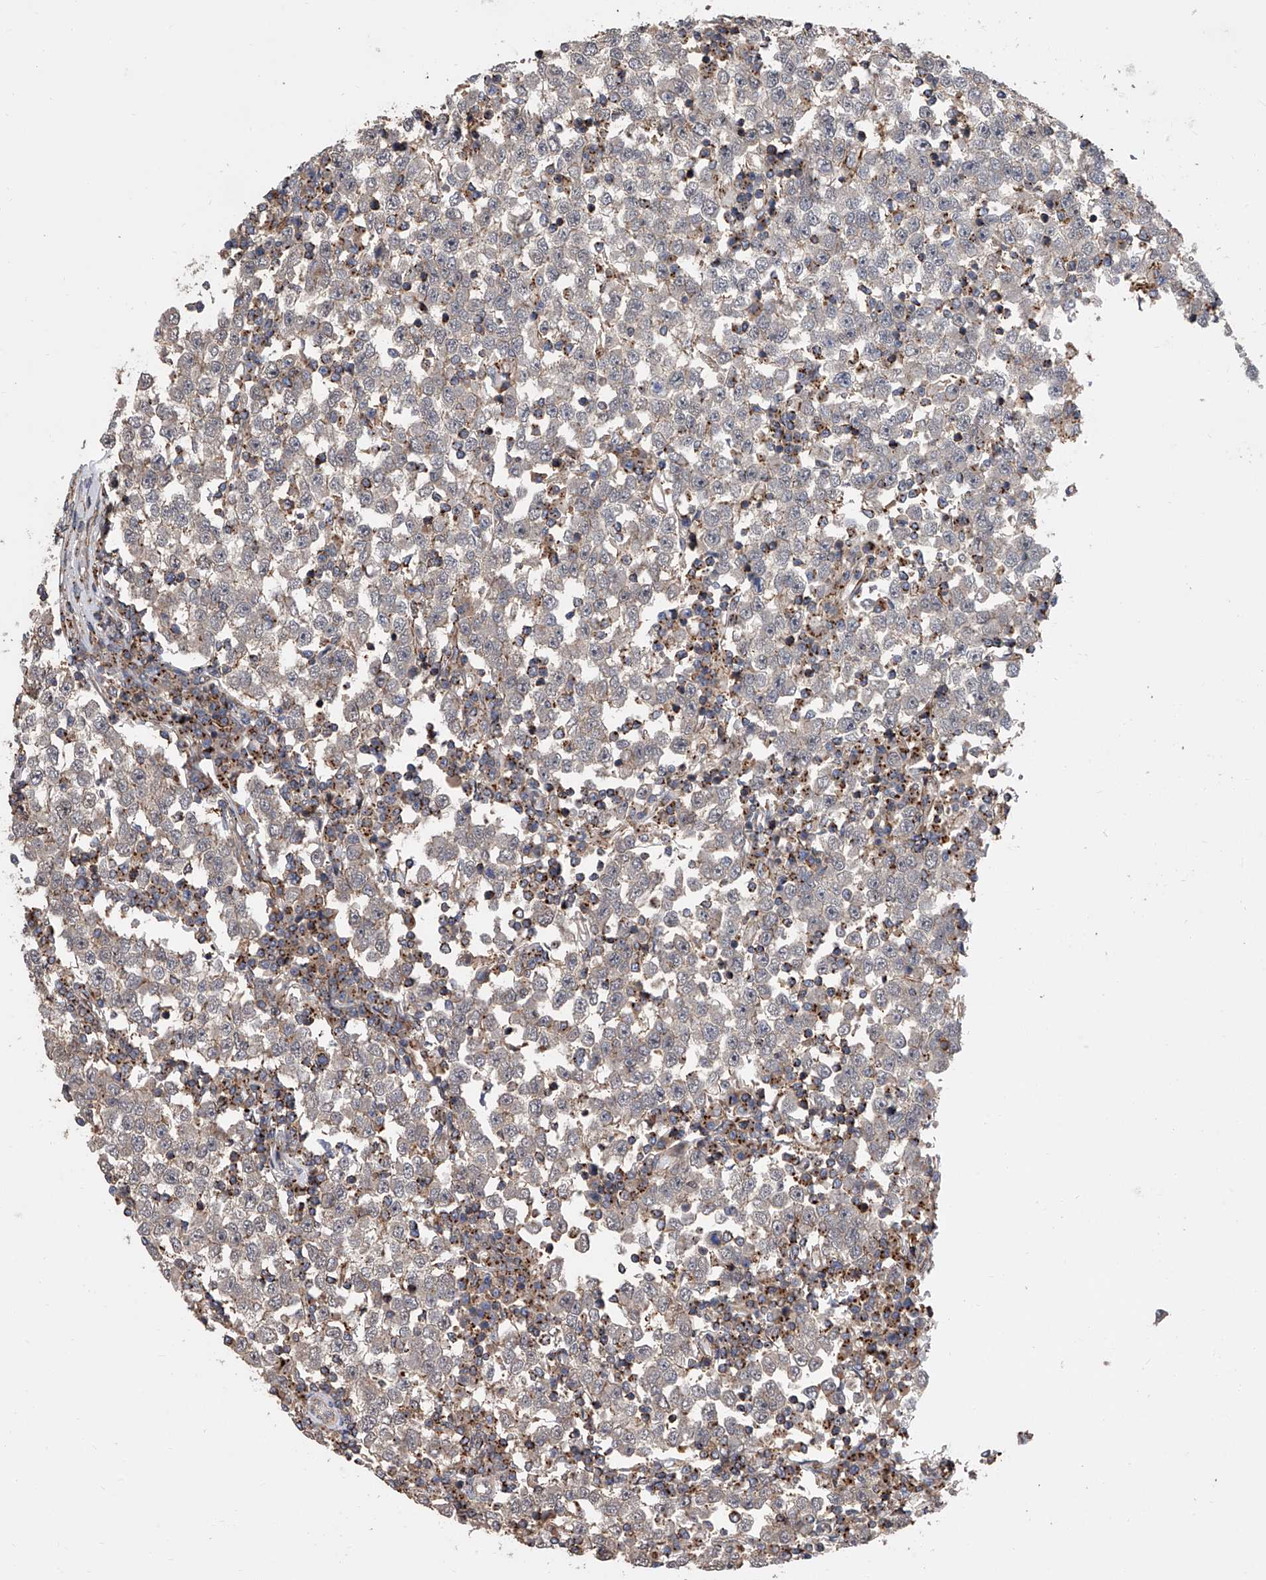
{"staining": {"intensity": "negative", "quantity": "none", "location": "none"}, "tissue": "testis cancer", "cell_type": "Tumor cells", "image_type": "cancer", "snomed": [{"axis": "morphology", "description": "Seminoma, NOS"}, {"axis": "topography", "description": "Testis"}], "caption": "Immunohistochemical staining of human testis seminoma shows no significant expression in tumor cells.", "gene": "USP47", "patient": {"sex": "male", "age": 65}}